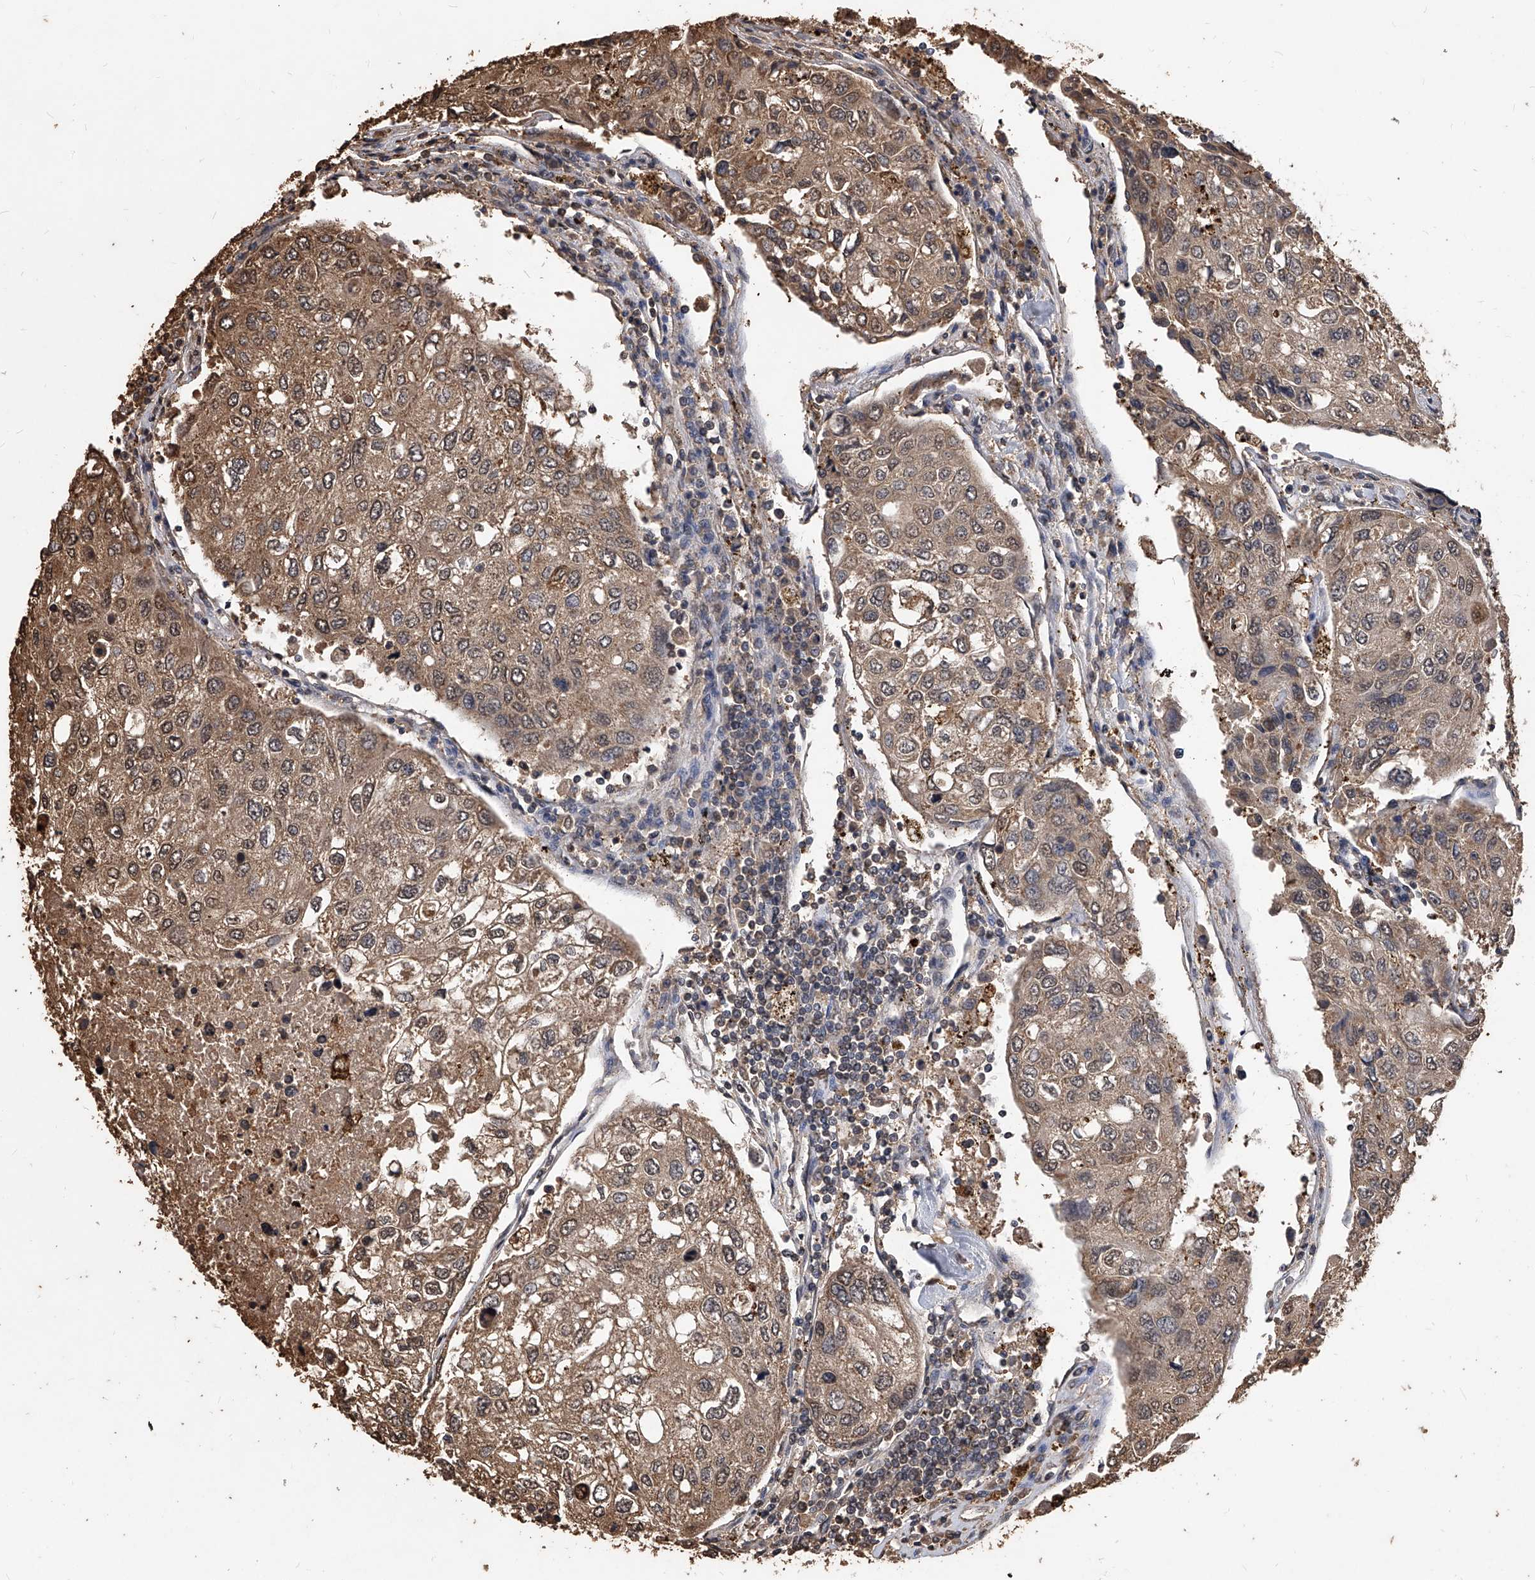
{"staining": {"intensity": "moderate", "quantity": ">75%", "location": "cytoplasmic/membranous,nuclear"}, "tissue": "urothelial cancer", "cell_type": "Tumor cells", "image_type": "cancer", "snomed": [{"axis": "morphology", "description": "Urothelial carcinoma, High grade"}, {"axis": "topography", "description": "Lymph node"}, {"axis": "topography", "description": "Urinary bladder"}], "caption": "The photomicrograph exhibits a brown stain indicating the presence of a protein in the cytoplasmic/membranous and nuclear of tumor cells in urothelial carcinoma (high-grade).", "gene": "FBXL4", "patient": {"sex": "male", "age": 51}}